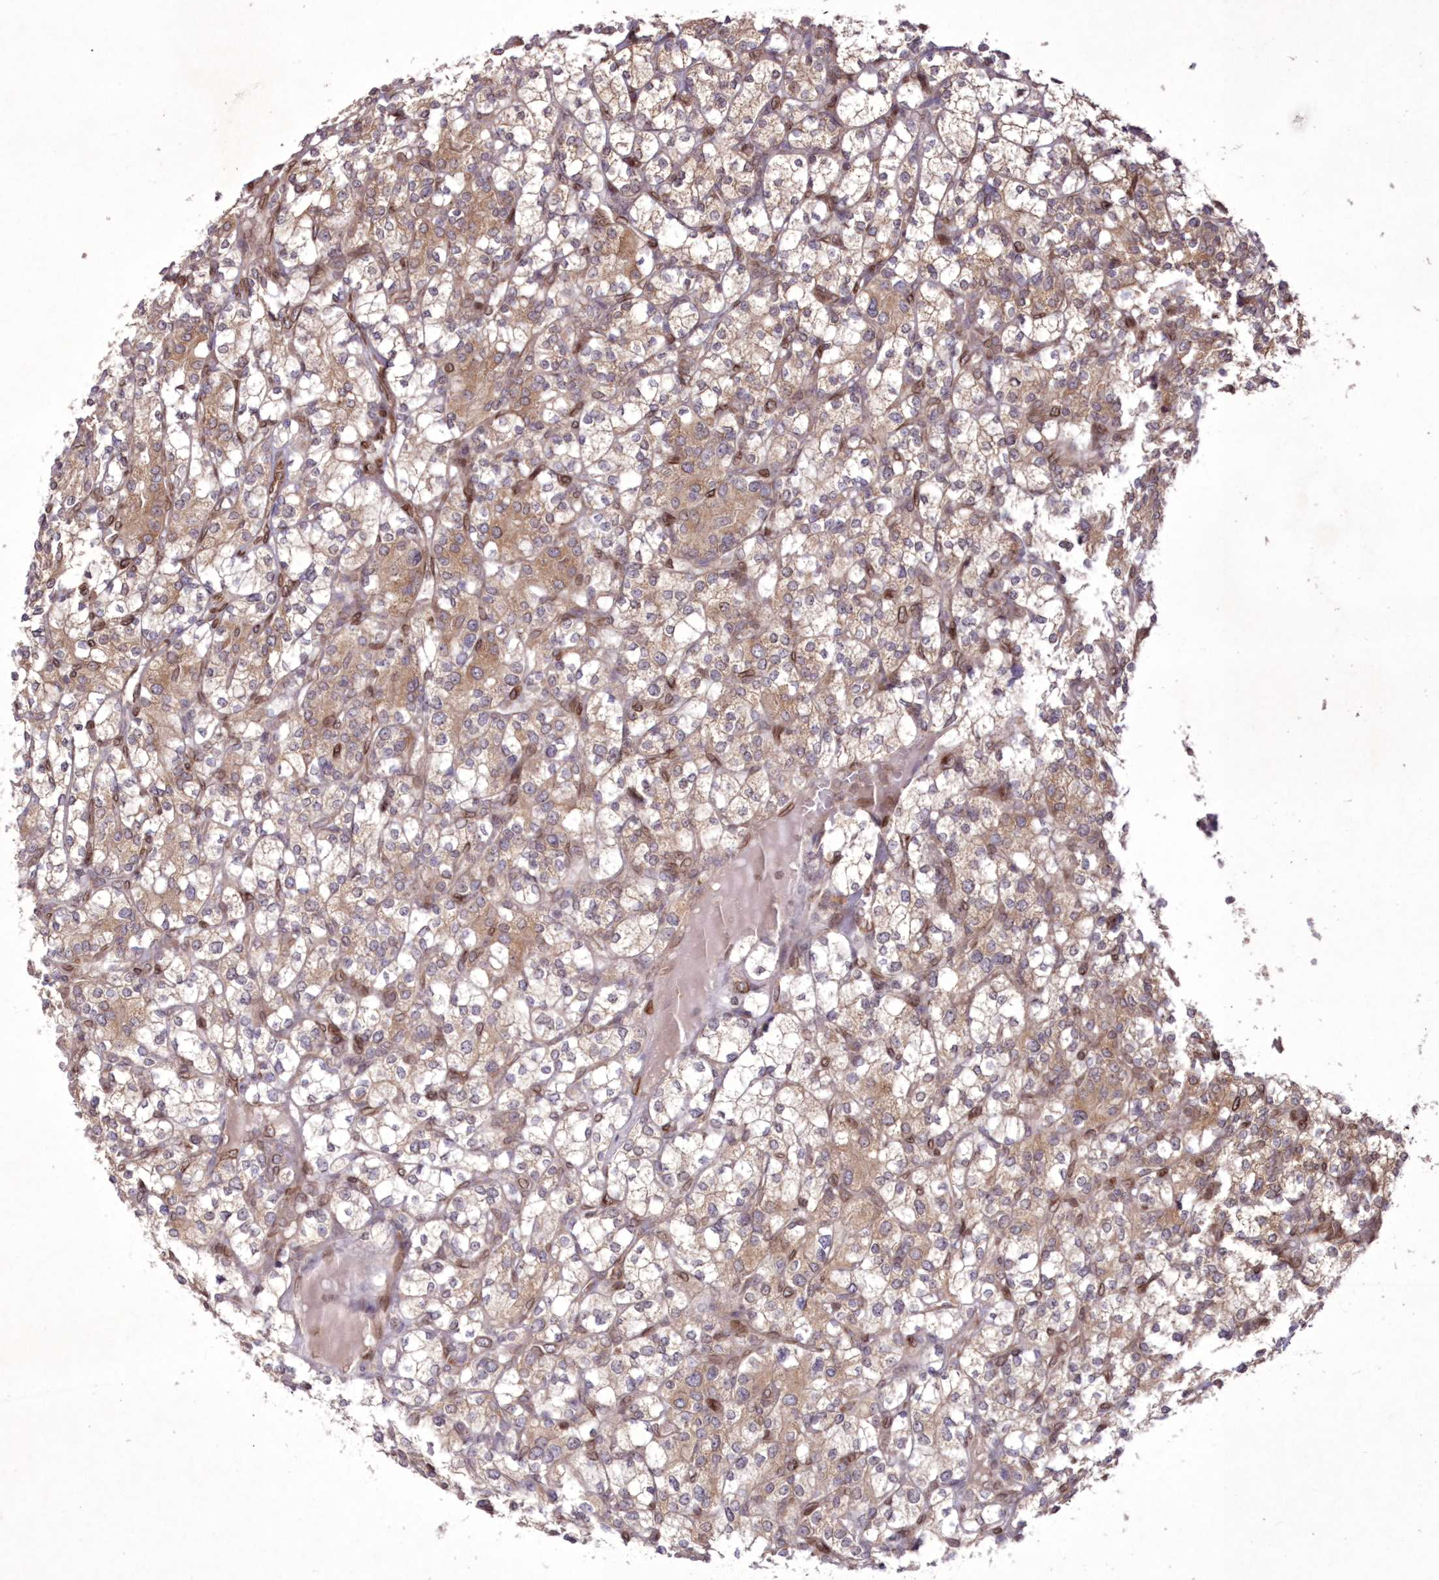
{"staining": {"intensity": "moderate", "quantity": ">75%", "location": "cytoplasmic/membranous,nuclear"}, "tissue": "renal cancer", "cell_type": "Tumor cells", "image_type": "cancer", "snomed": [{"axis": "morphology", "description": "Adenocarcinoma, NOS"}, {"axis": "topography", "description": "Kidney"}], "caption": "This is a micrograph of immunohistochemistry (IHC) staining of renal adenocarcinoma, which shows moderate staining in the cytoplasmic/membranous and nuclear of tumor cells.", "gene": "DNAJC27", "patient": {"sex": "male", "age": 77}}